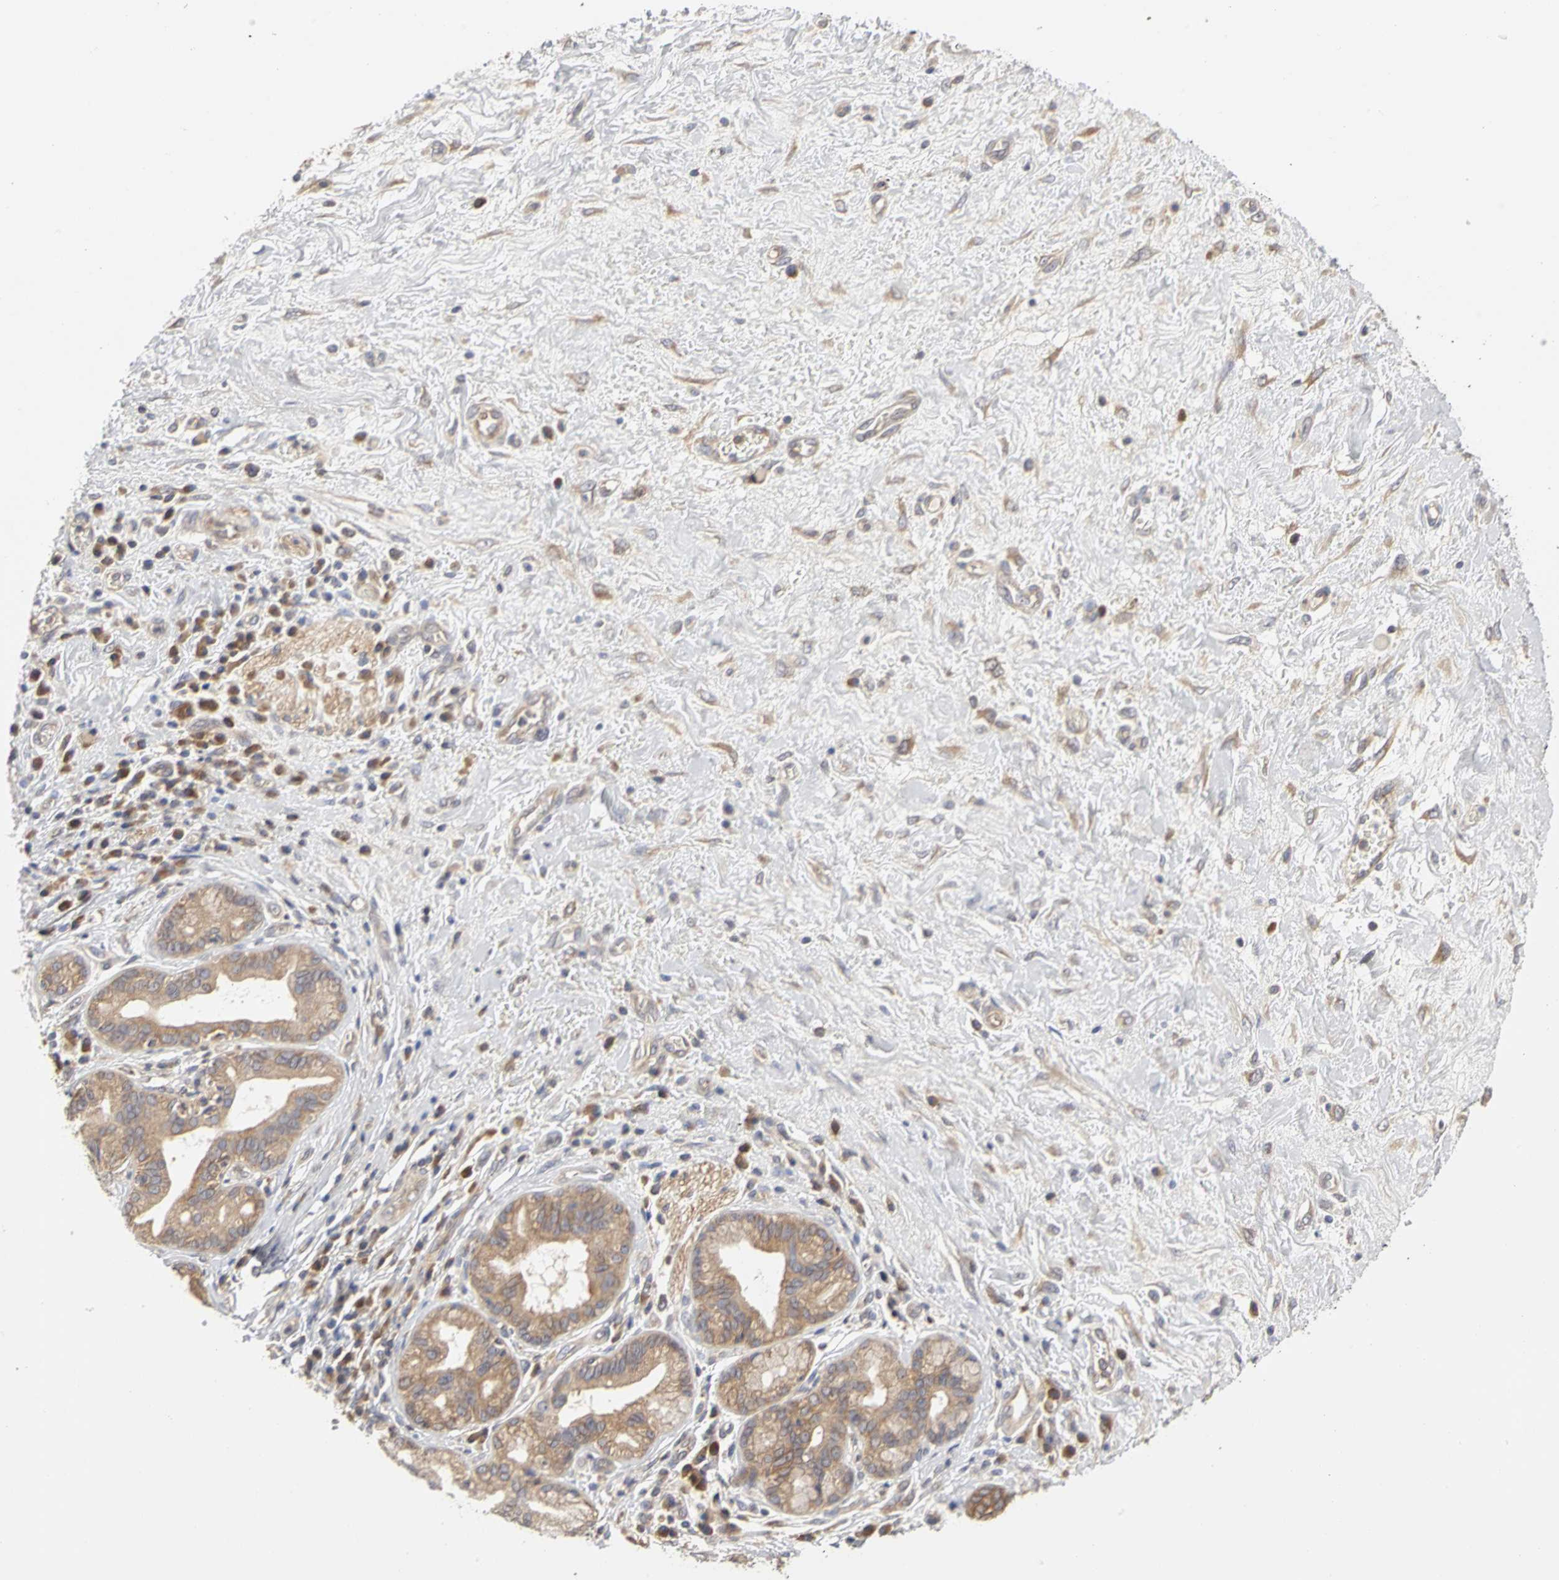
{"staining": {"intensity": "weak", "quantity": ">75%", "location": "cytoplasmic/membranous"}, "tissue": "pancreatic cancer", "cell_type": "Tumor cells", "image_type": "cancer", "snomed": [{"axis": "morphology", "description": "Adenocarcinoma, NOS"}, {"axis": "topography", "description": "Pancreas"}], "caption": "Immunohistochemistry (IHC) (DAB) staining of pancreatic cancer shows weak cytoplasmic/membranous protein expression in approximately >75% of tumor cells.", "gene": "IRAK1", "patient": {"sex": "female", "age": 73}}